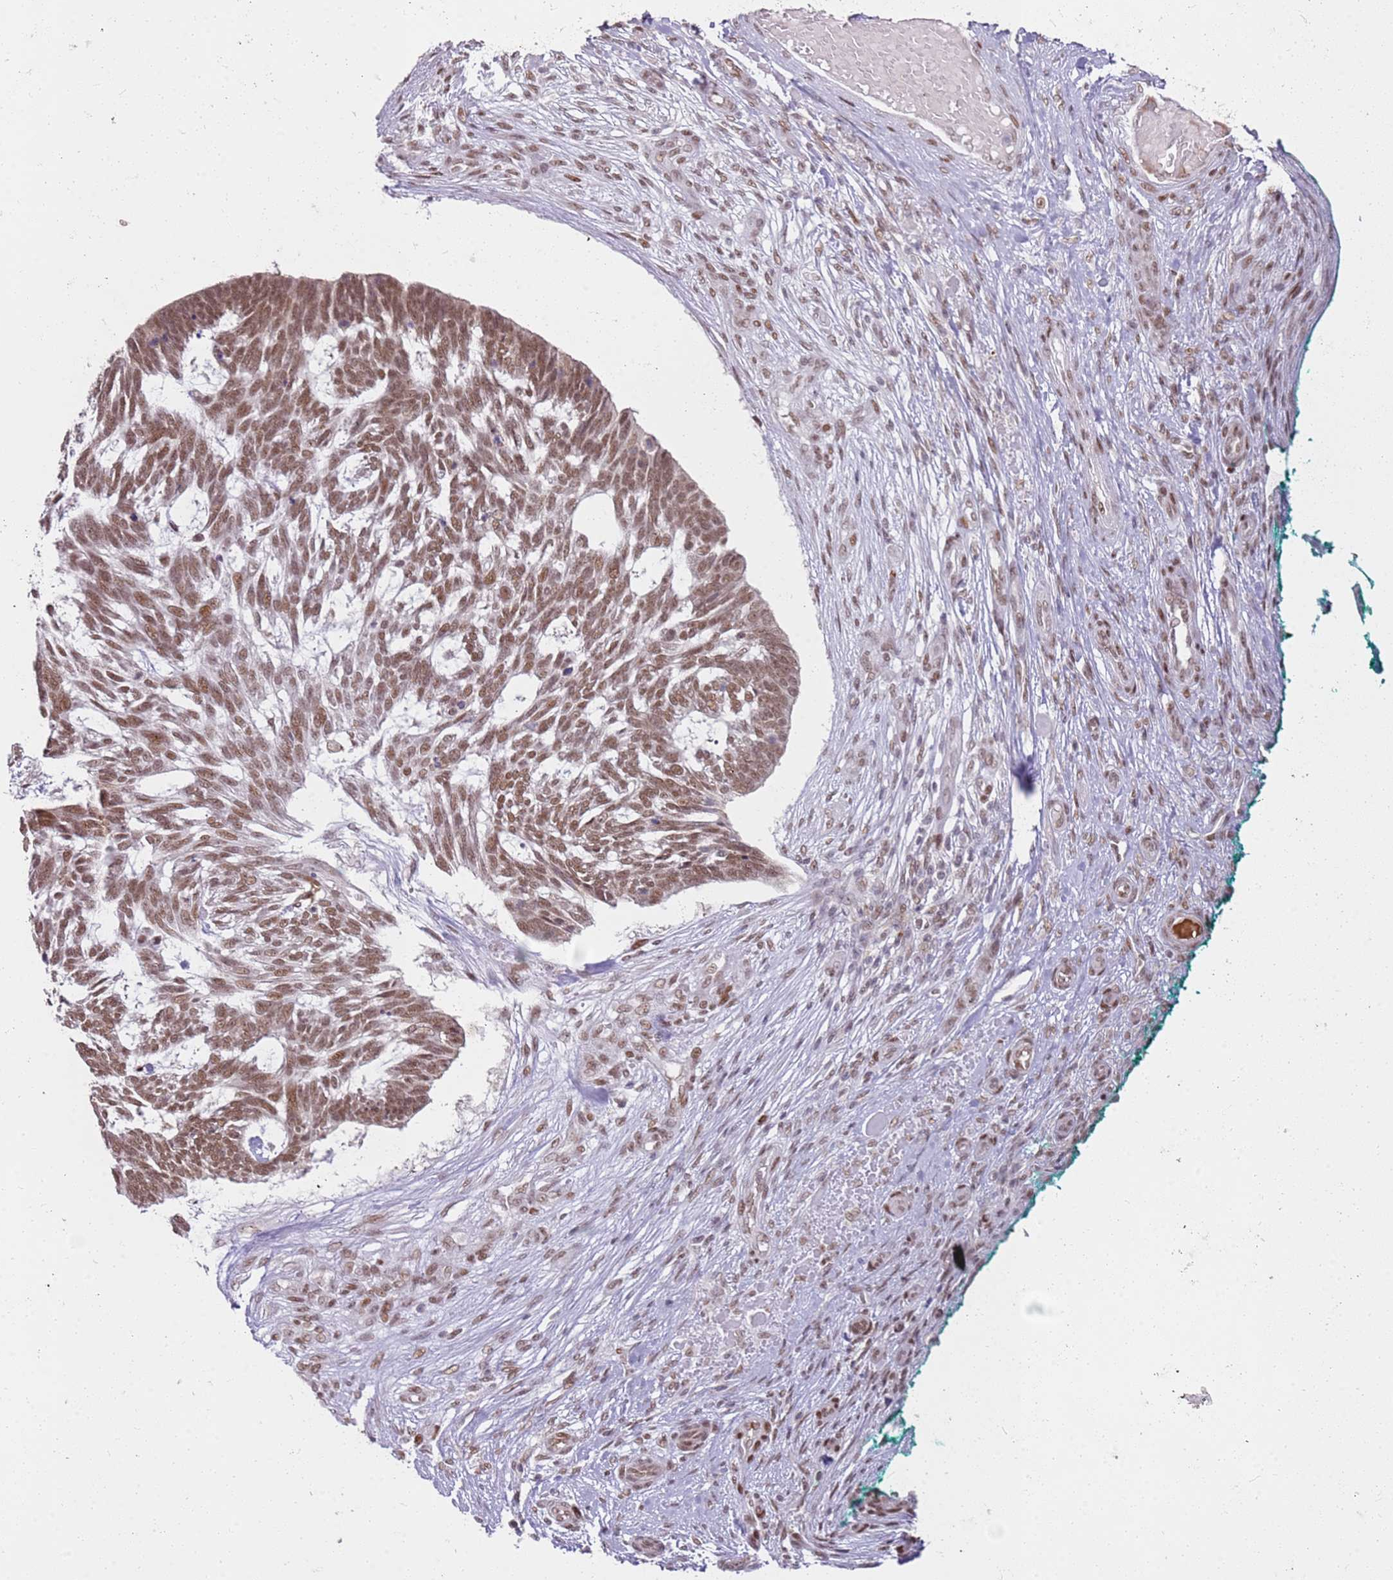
{"staining": {"intensity": "moderate", "quantity": ">75%", "location": "nuclear"}, "tissue": "skin cancer", "cell_type": "Tumor cells", "image_type": "cancer", "snomed": [{"axis": "morphology", "description": "Basal cell carcinoma"}, {"axis": "topography", "description": "Skin"}], "caption": "DAB (3,3'-diaminobenzidine) immunohistochemical staining of skin basal cell carcinoma exhibits moderate nuclear protein staining in about >75% of tumor cells. The protein of interest is stained brown, and the nuclei are stained in blue (DAB IHC with brightfield microscopy, high magnification).", "gene": "PHC2", "patient": {"sex": "male", "age": 88}}